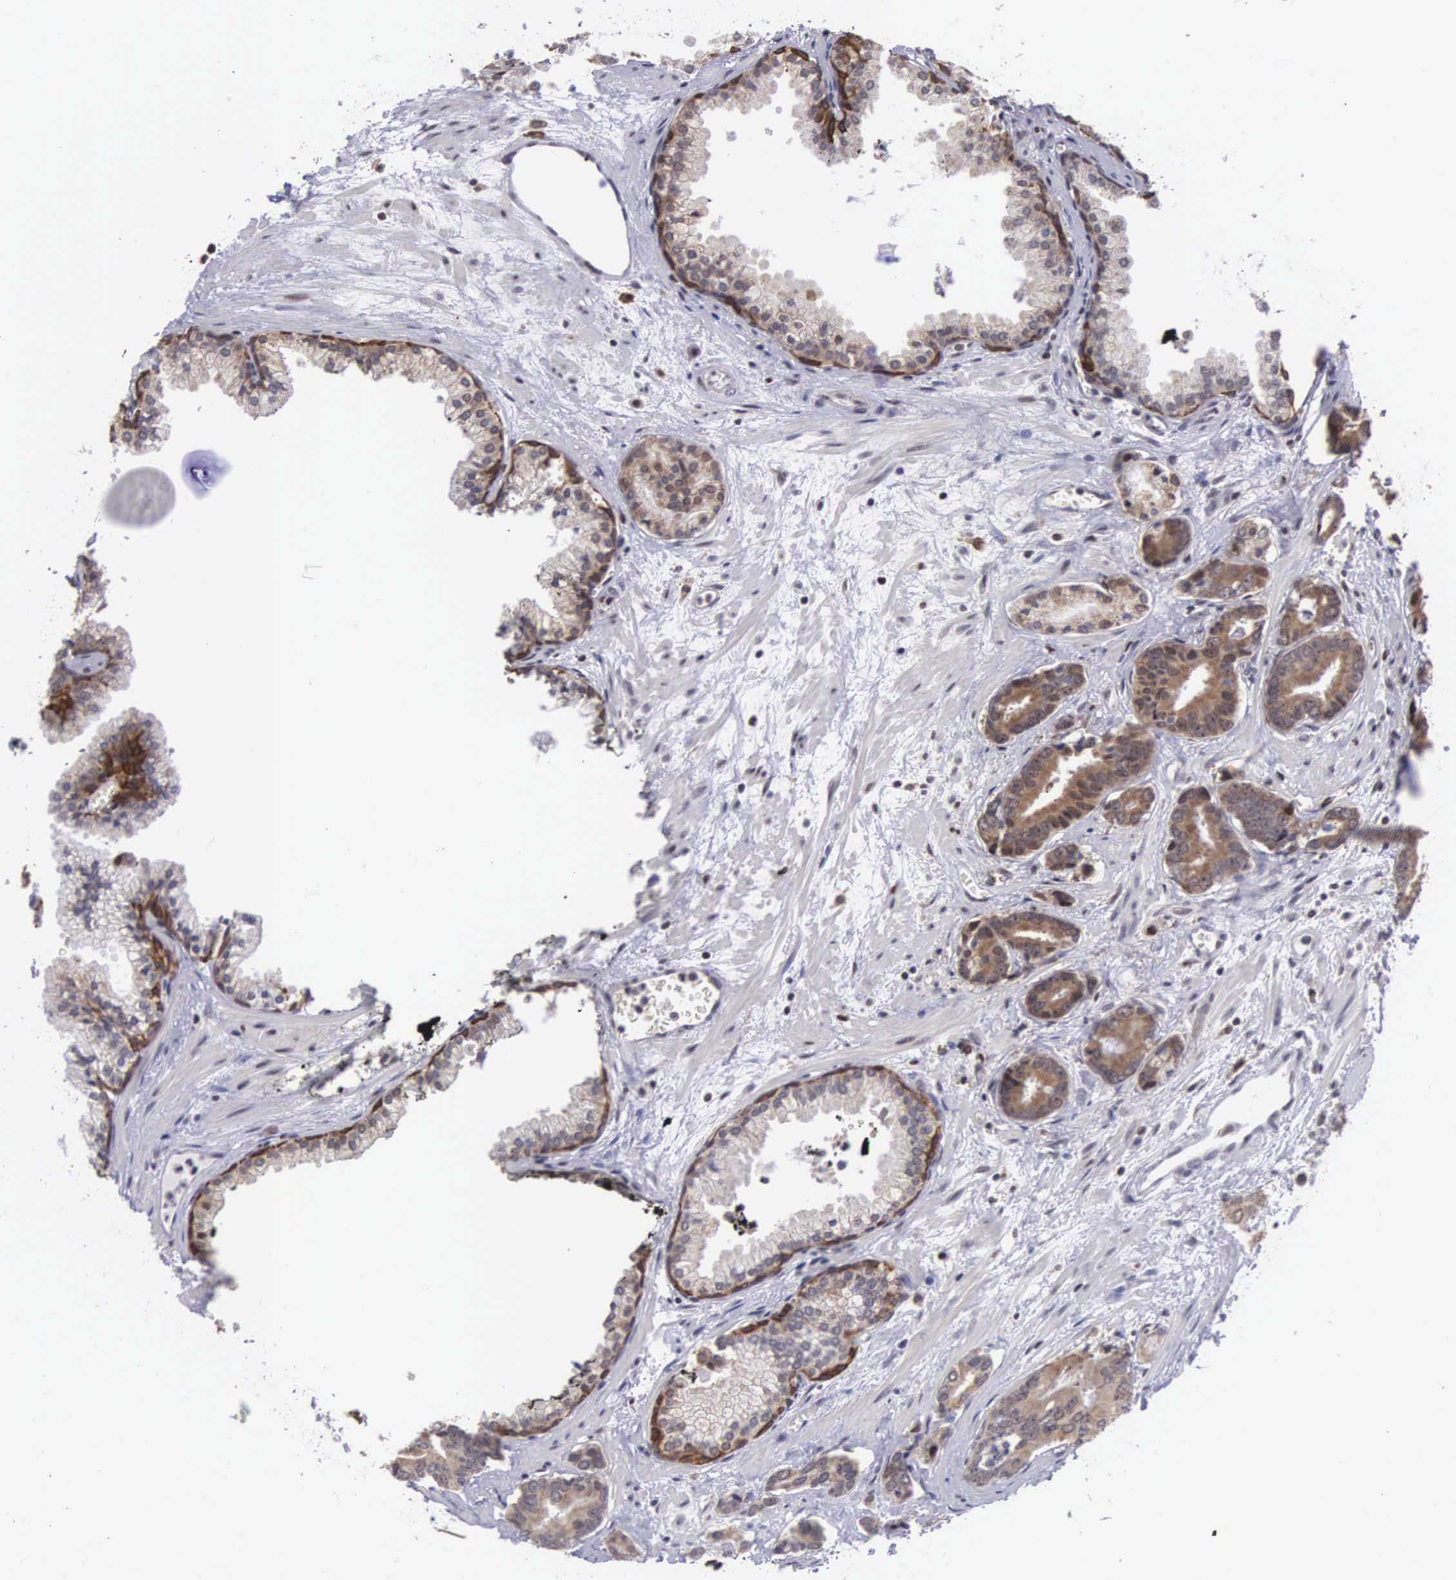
{"staining": {"intensity": "weak", "quantity": "25%-75%", "location": "cytoplasmic/membranous"}, "tissue": "prostate cancer", "cell_type": "Tumor cells", "image_type": "cancer", "snomed": [{"axis": "morphology", "description": "Adenocarcinoma, High grade"}, {"axis": "topography", "description": "Prostate"}], "caption": "DAB (3,3'-diaminobenzidine) immunohistochemical staining of human prostate cancer (high-grade adenocarcinoma) reveals weak cytoplasmic/membranous protein expression in approximately 25%-75% of tumor cells. (IHC, brightfield microscopy, high magnification).", "gene": "SLC25A21", "patient": {"sex": "male", "age": 56}}